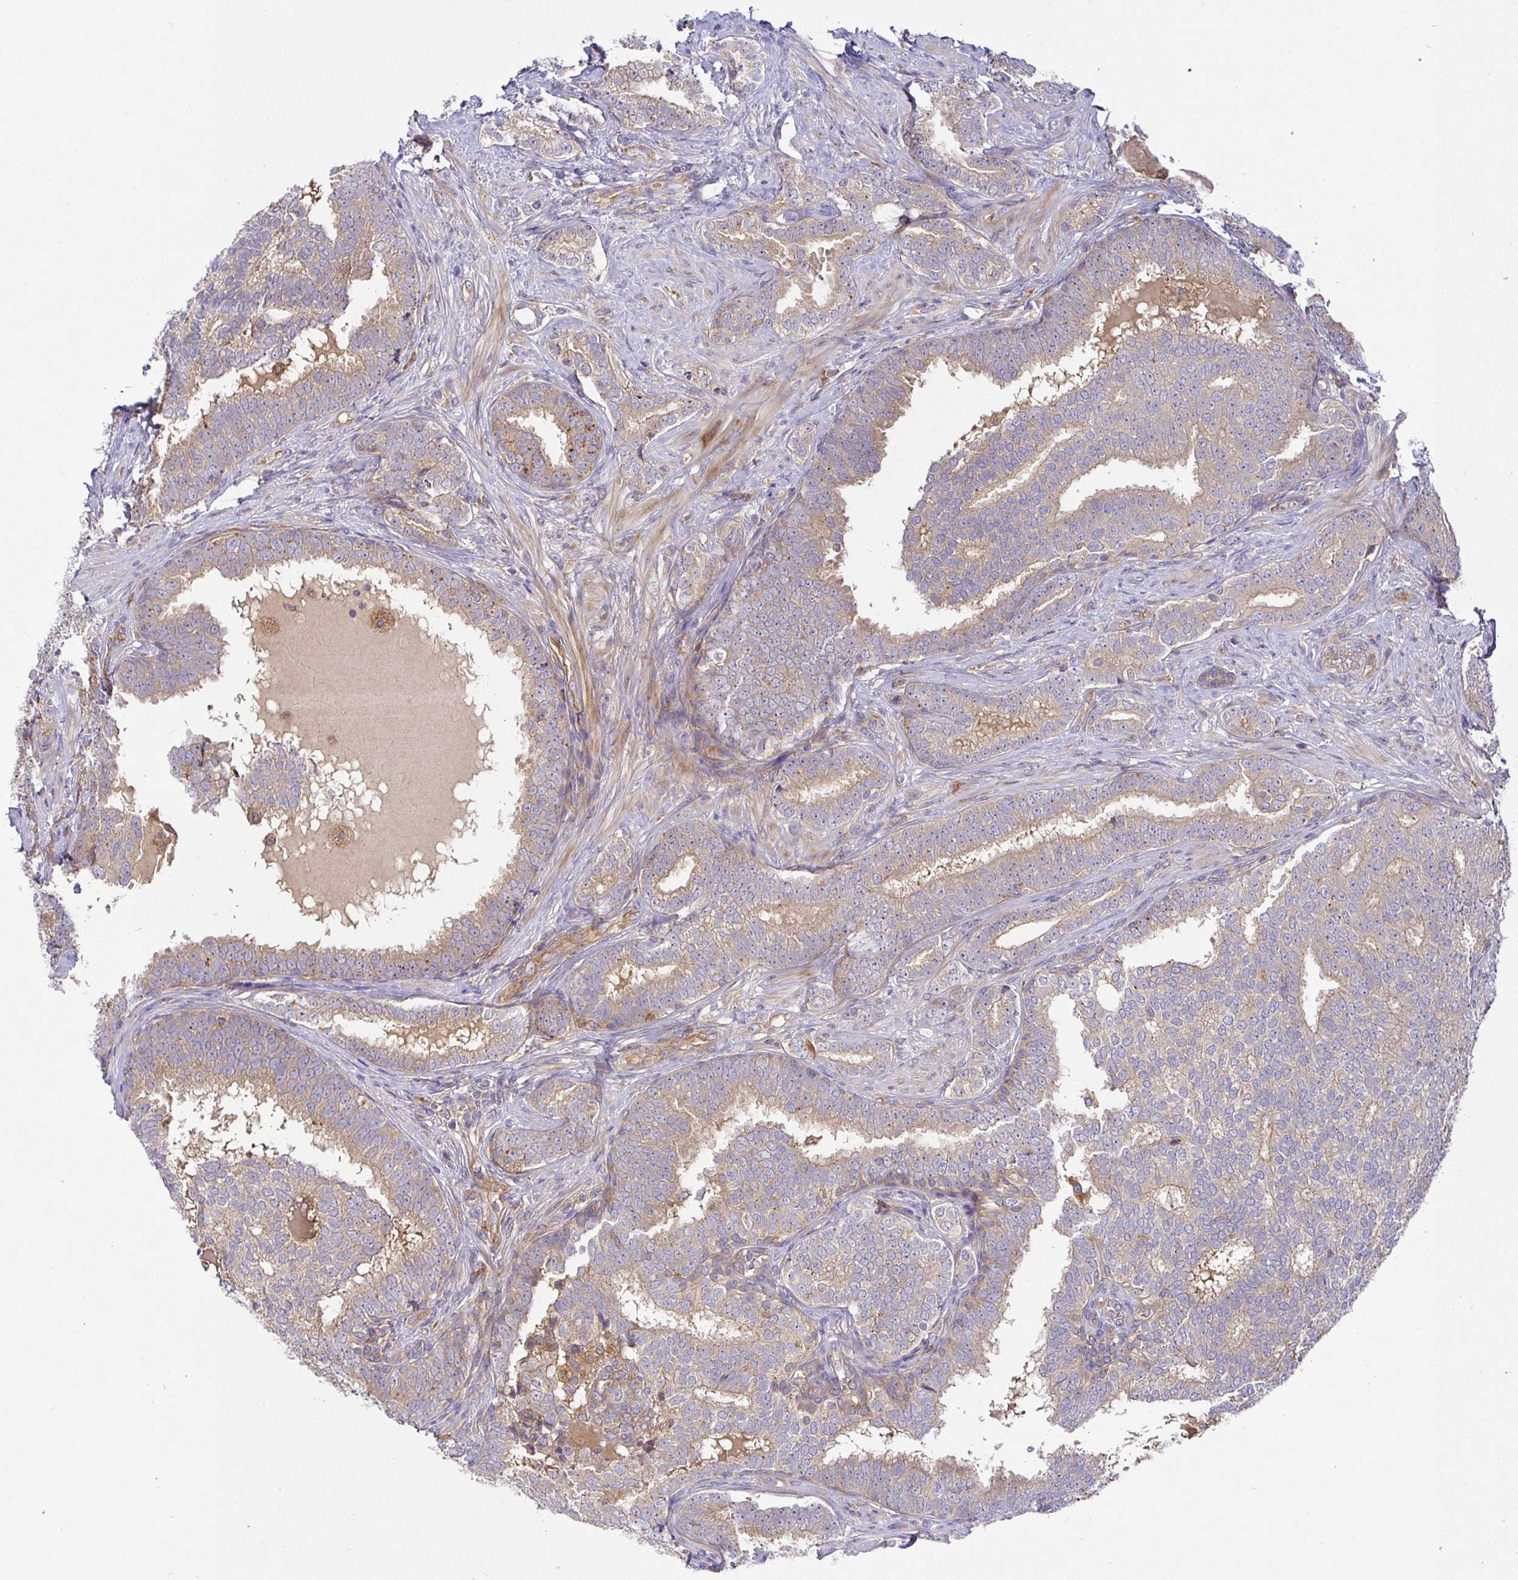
{"staining": {"intensity": "weak", "quantity": "25%-75%", "location": "cytoplasmic/membranous"}, "tissue": "prostate cancer", "cell_type": "Tumor cells", "image_type": "cancer", "snomed": [{"axis": "morphology", "description": "Adenocarcinoma, High grade"}, {"axis": "topography", "description": "Prostate"}], "caption": "Immunohistochemistry of prostate adenocarcinoma (high-grade) exhibits low levels of weak cytoplasmic/membranous expression in about 25%-75% of tumor cells.", "gene": "SNX8", "patient": {"sex": "male", "age": 72}}